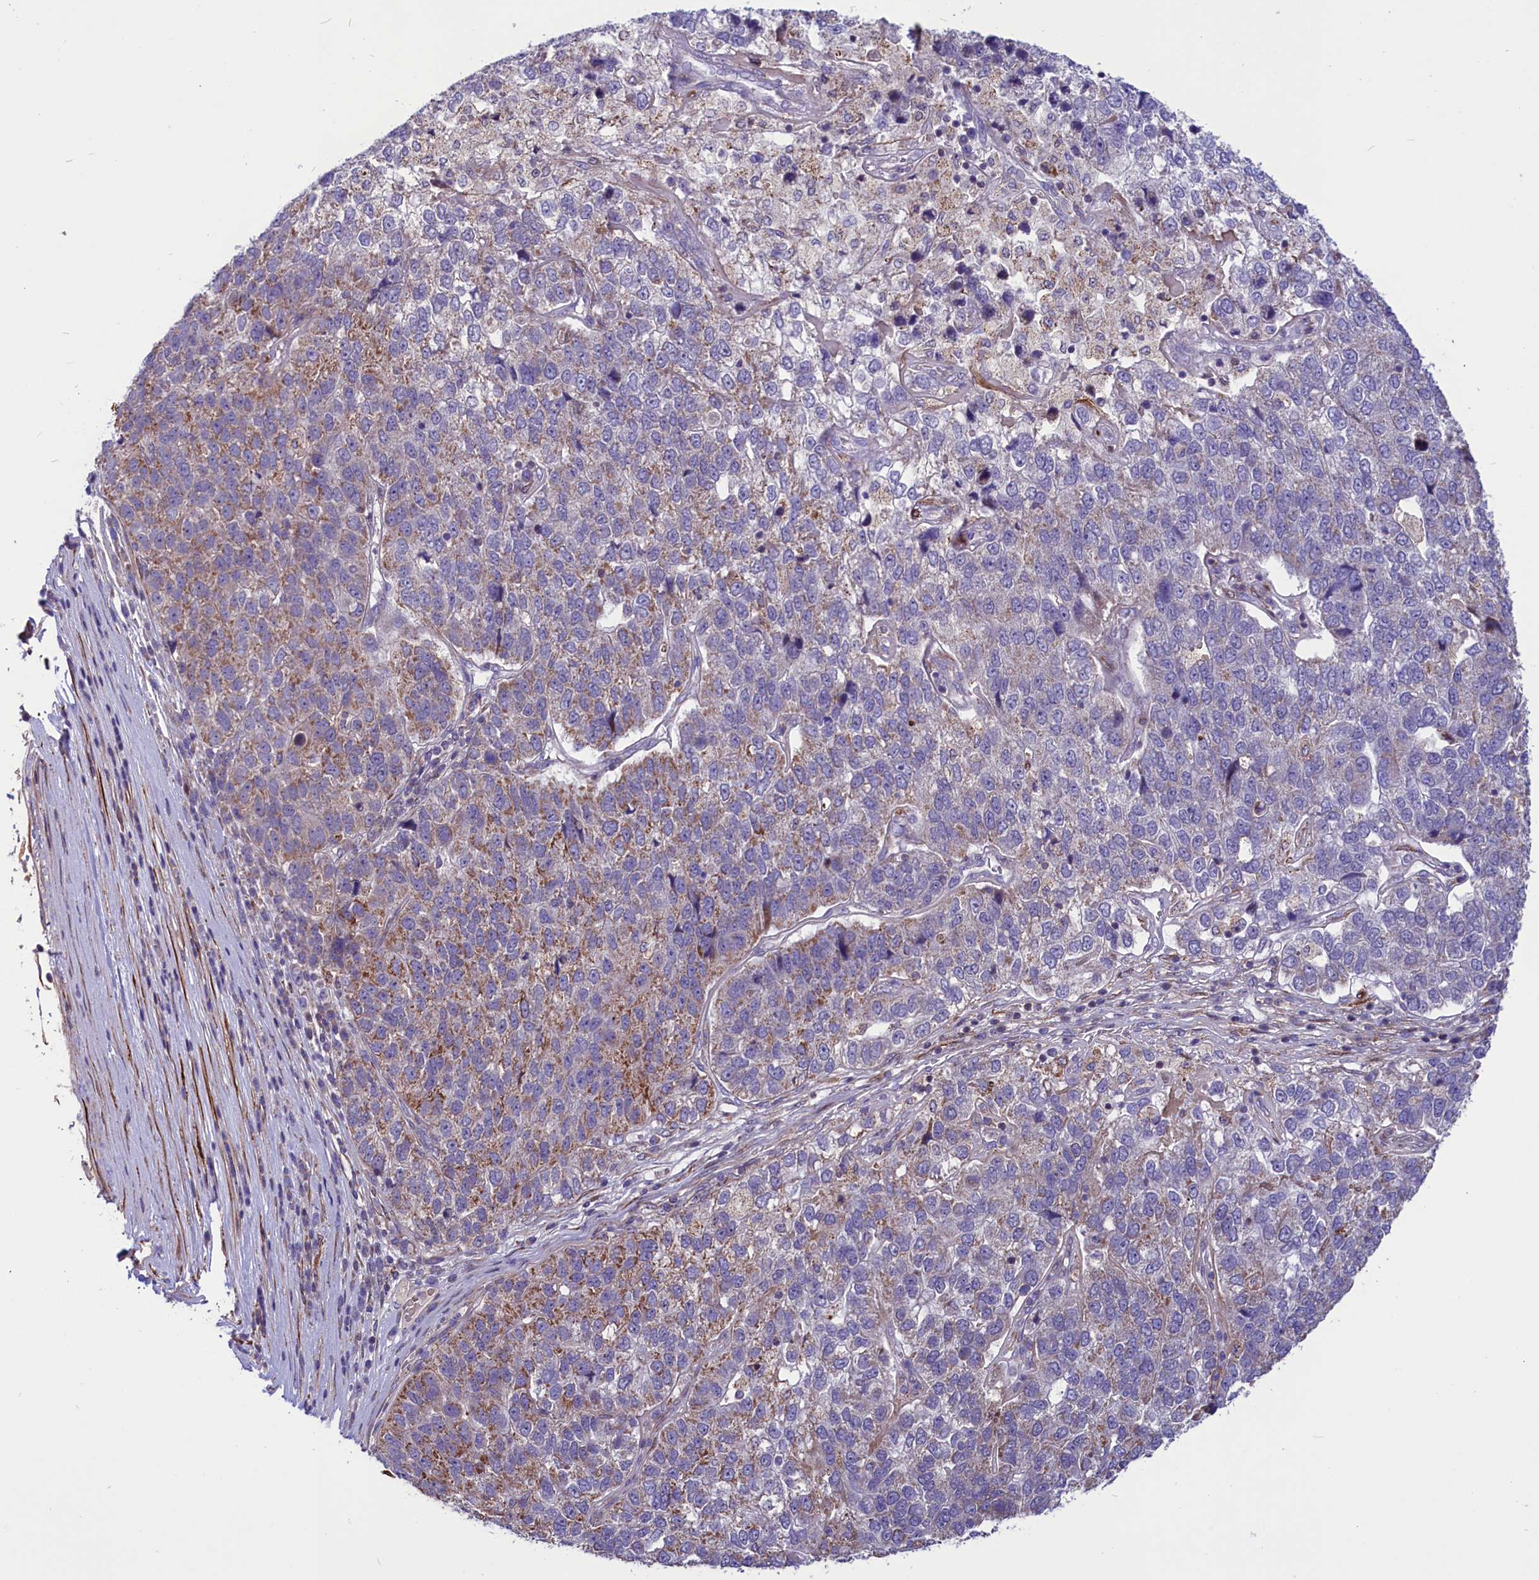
{"staining": {"intensity": "moderate", "quantity": "<25%", "location": "cytoplasmic/membranous"}, "tissue": "pancreatic cancer", "cell_type": "Tumor cells", "image_type": "cancer", "snomed": [{"axis": "morphology", "description": "Adenocarcinoma, NOS"}, {"axis": "topography", "description": "Pancreas"}], "caption": "Moderate cytoplasmic/membranous expression for a protein is seen in approximately <25% of tumor cells of adenocarcinoma (pancreatic) using IHC.", "gene": "MIEF2", "patient": {"sex": "female", "age": 61}}